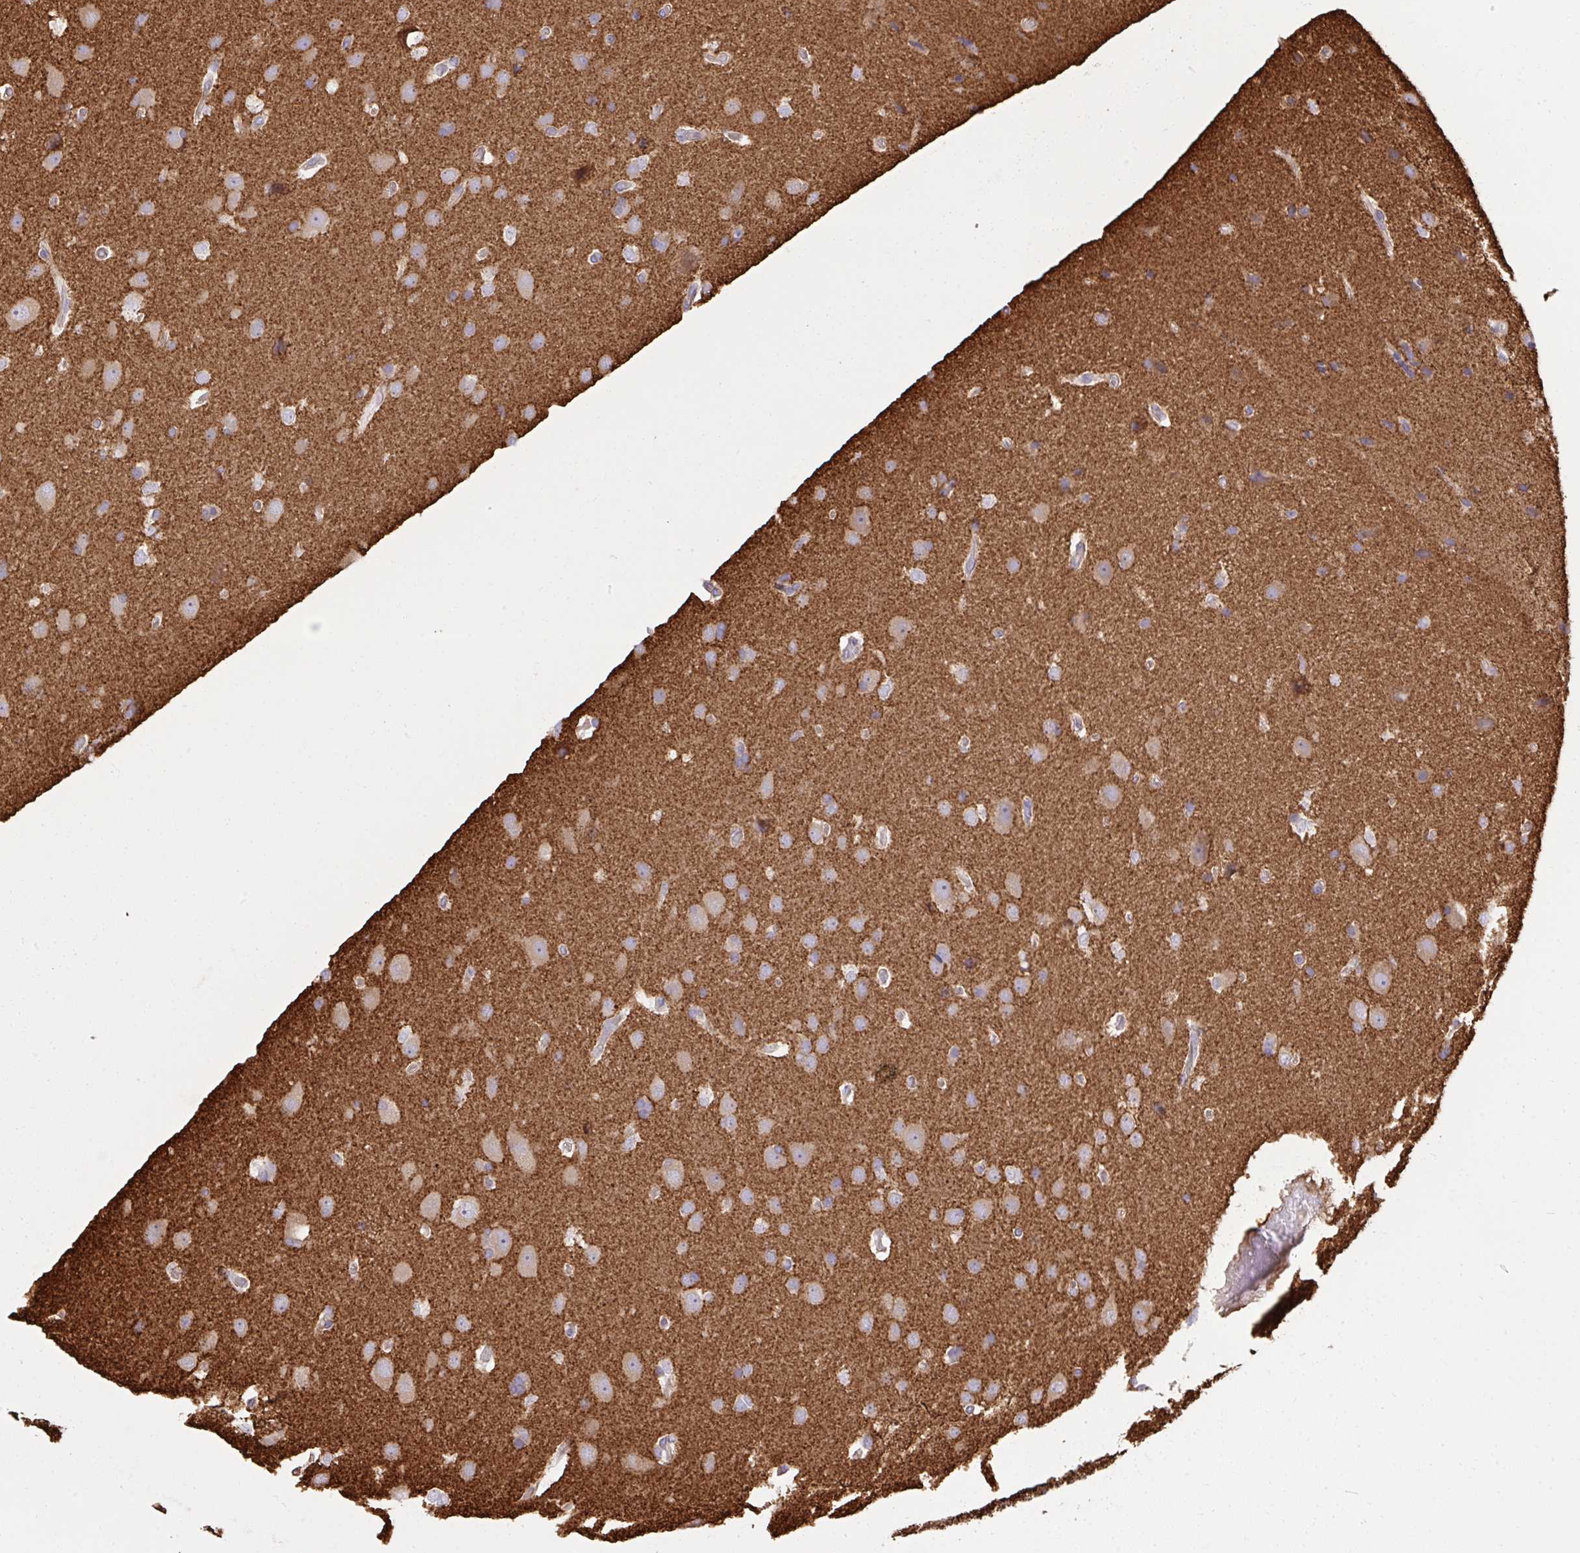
{"staining": {"intensity": "weak", "quantity": ">75%", "location": "cytoplasmic/membranous"}, "tissue": "glioma", "cell_type": "Tumor cells", "image_type": "cancer", "snomed": [{"axis": "morphology", "description": "Glioma, malignant, High grade"}, {"axis": "topography", "description": "Brain"}], "caption": "Protein staining reveals weak cytoplasmic/membranous staining in about >75% of tumor cells in glioma.", "gene": "NMNAT3", "patient": {"sex": "male", "age": 56}}